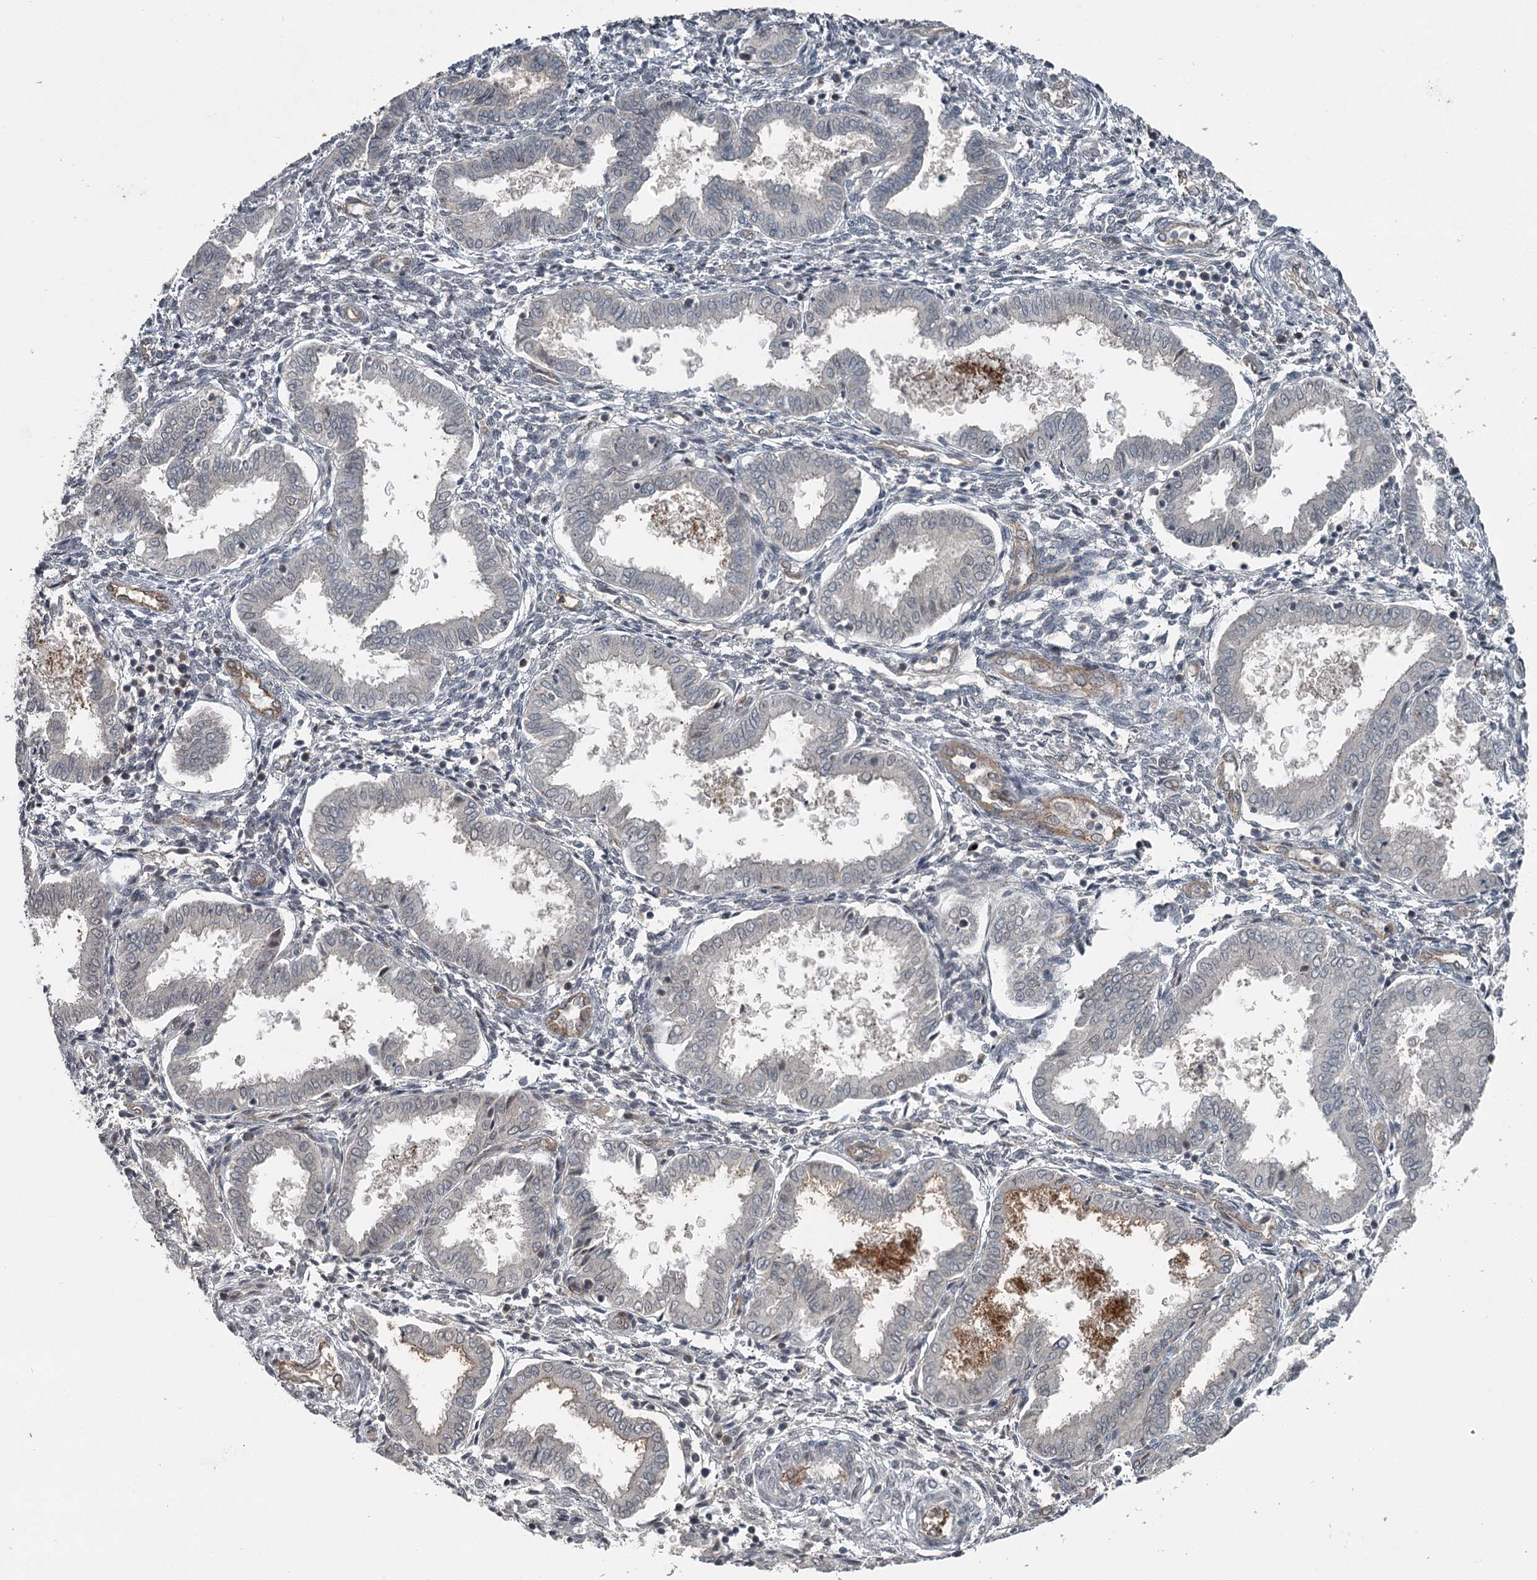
{"staining": {"intensity": "negative", "quantity": "none", "location": "none"}, "tissue": "endometrium", "cell_type": "Cells in endometrial stroma", "image_type": "normal", "snomed": [{"axis": "morphology", "description": "Normal tissue, NOS"}, {"axis": "topography", "description": "Endometrium"}], "caption": "Immunohistochemistry photomicrograph of benign endometrium stained for a protein (brown), which exhibits no expression in cells in endometrial stroma.", "gene": "SLC39A8", "patient": {"sex": "female", "age": 33}}